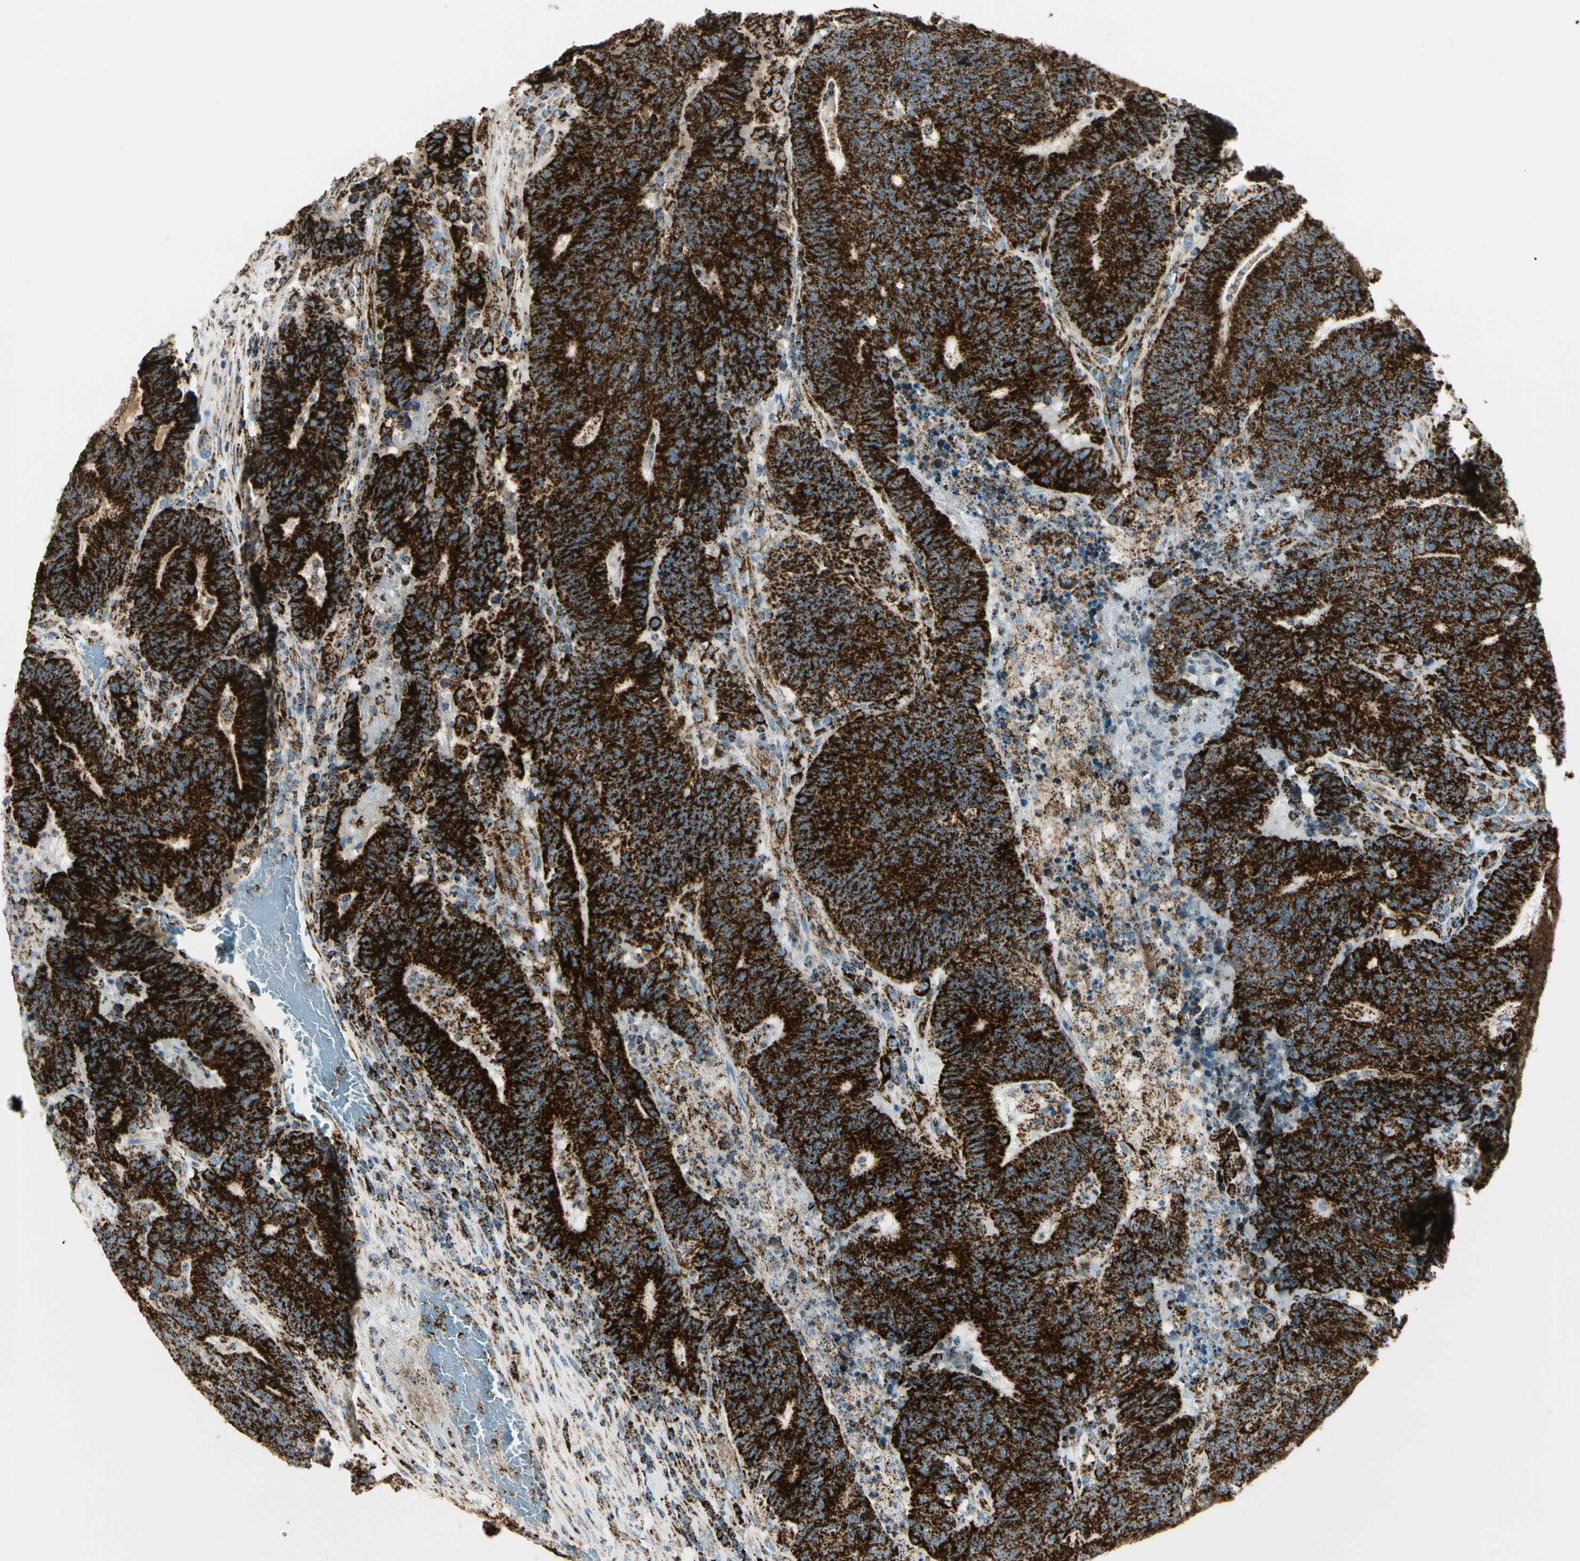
{"staining": {"intensity": "strong", "quantity": ">75%", "location": "cytoplasmic/membranous"}, "tissue": "colorectal cancer", "cell_type": "Tumor cells", "image_type": "cancer", "snomed": [{"axis": "morphology", "description": "Normal tissue, NOS"}, {"axis": "morphology", "description": "Adenocarcinoma, NOS"}, {"axis": "topography", "description": "Colon"}], "caption": "The immunohistochemical stain shows strong cytoplasmic/membranous positivity in tumor cells of adenocarcinoma (colorectal) tissue.", "gene": "ME2", "patient": {"sex": "female", "age": 75}}